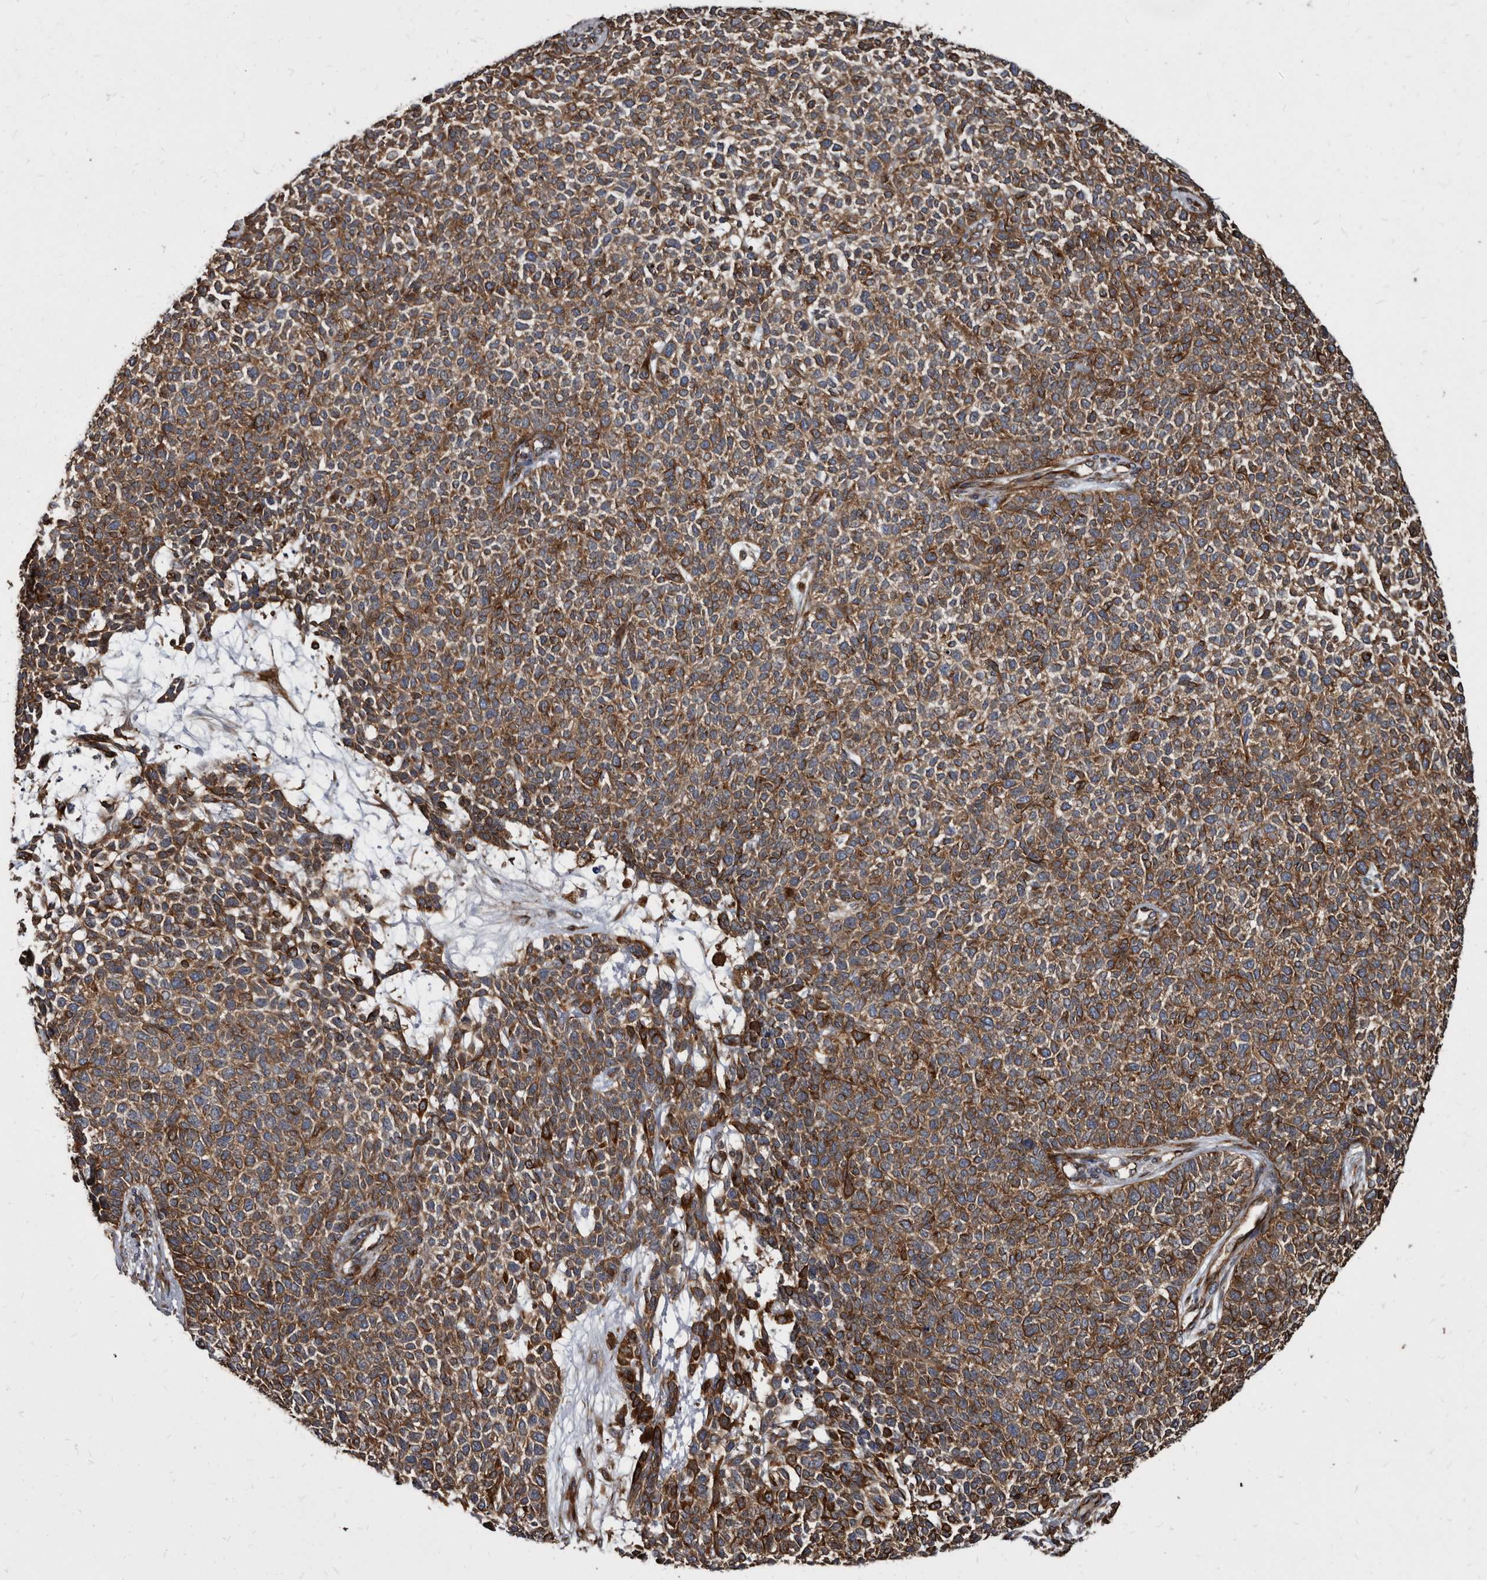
{"staining": {"intensity": "strong", "quantity": ">75%", "location": "cytoplasmic/membranous"}, "tissue": "skin cancer", "cell_type": "Tumor cells", "image_type": "cancer", "snomed": [{"axis": "morphology", "description": "Basal cell carcinoma"}, {"axis": "topography", "description": "Skin"}], "caption": "Skin cancer stained for a protein exhibits strong cytoplasmic/membranous positivity in tumor cells.", "gene": "KCTD20", "patient": {"sex": "female", "age": 84}}